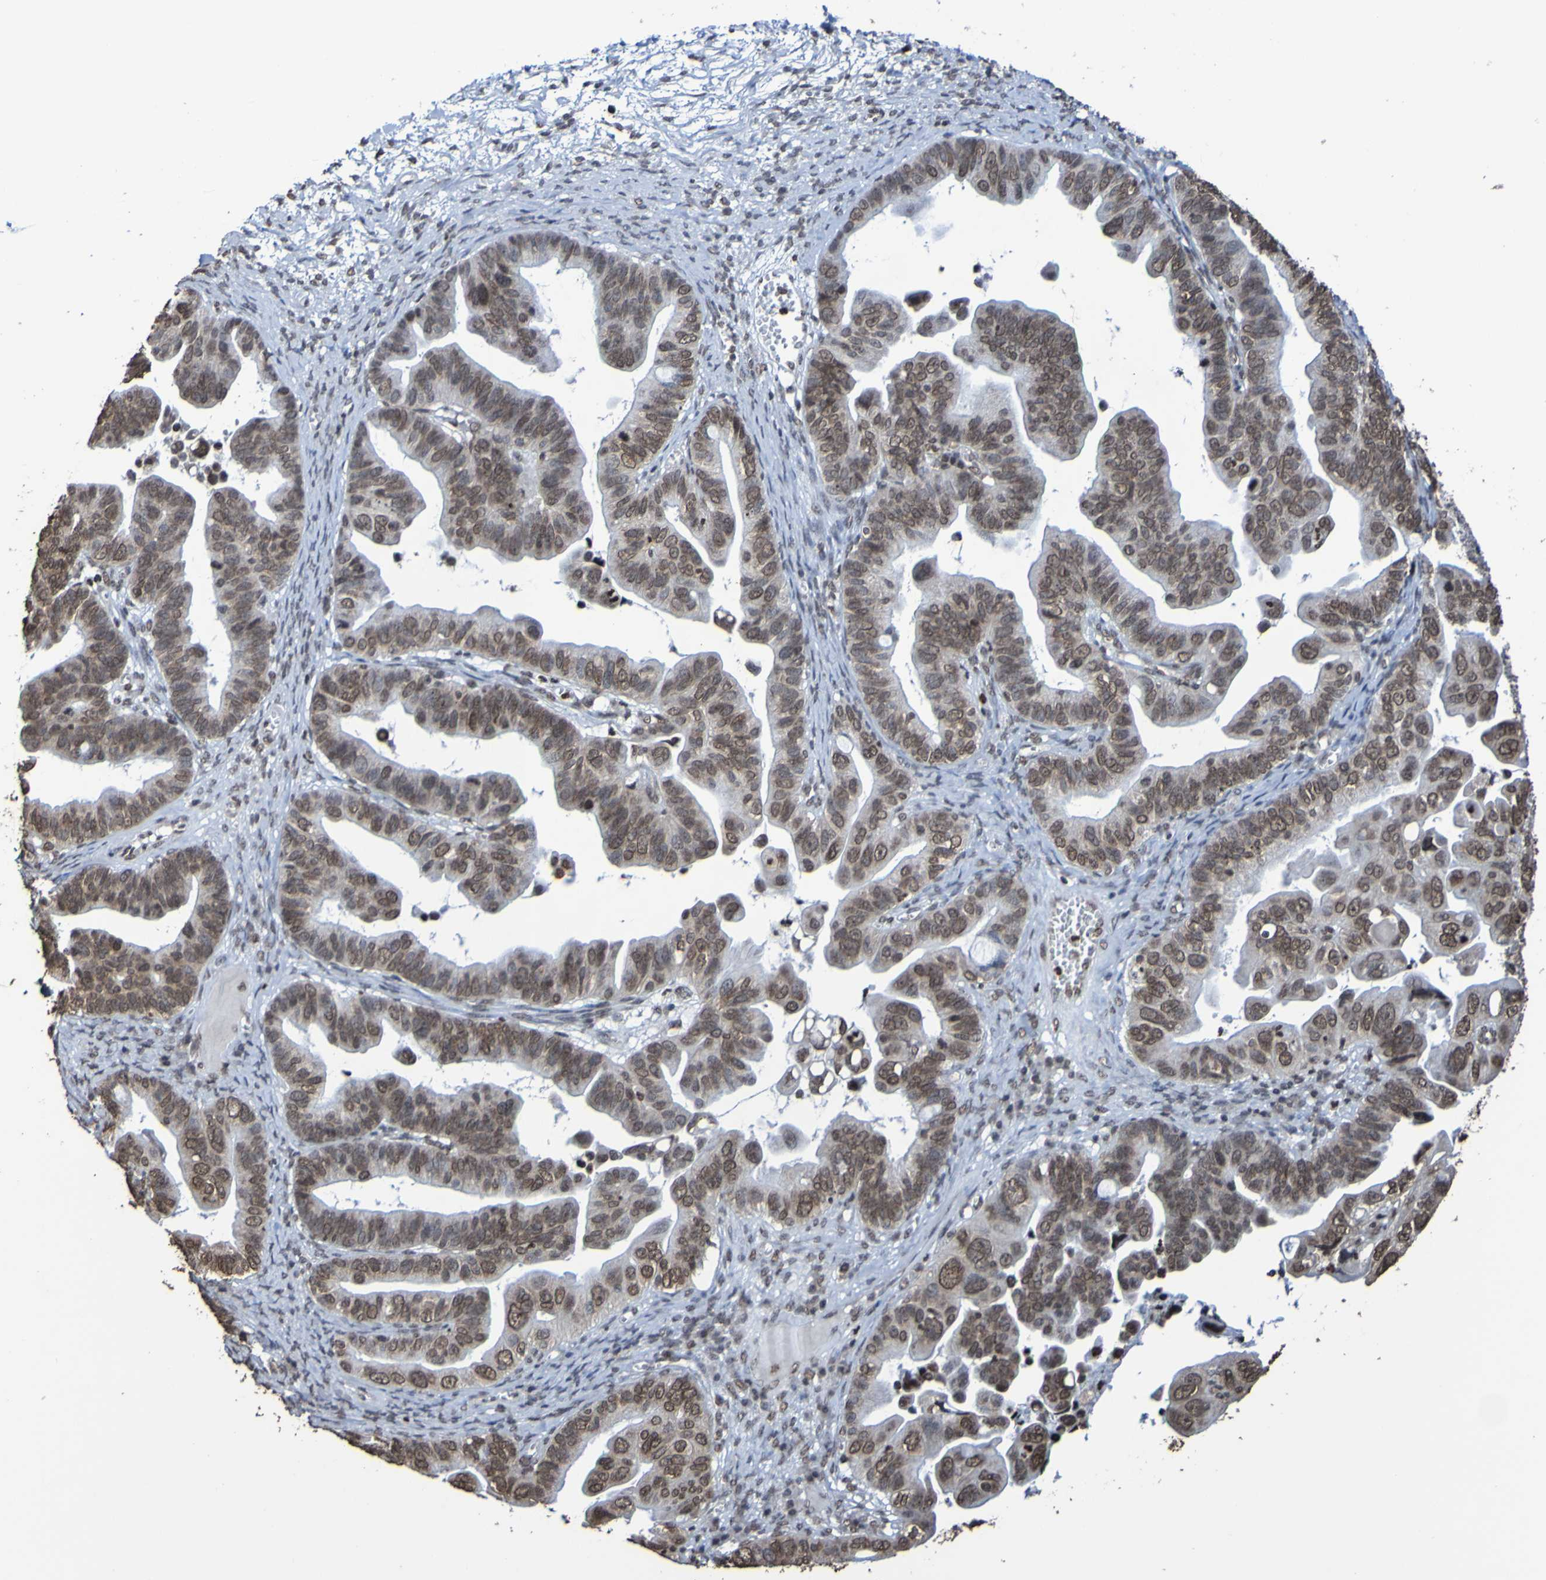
{"staining": {"intensity": "moderate", "quantity": ">75%", "location": "nuclear"}, "tissue": "ovarian cancer", "cell_type": "Tumor cells", "image_type": "cancer", "snomed": [{"axis": "morphology", "description": "Cystadenocarcinoma, serous, NOS"}, {"axis": "topography", "description": "Ovary"}], "caption": "Protein analysis of serous cystadenocarcinoma (ovarian) tissue exhibits moderate nuclear positivity in about >75% of tumor cells.", "gene": "GFI1", "patient": {"sex": "female", "age": 56}}